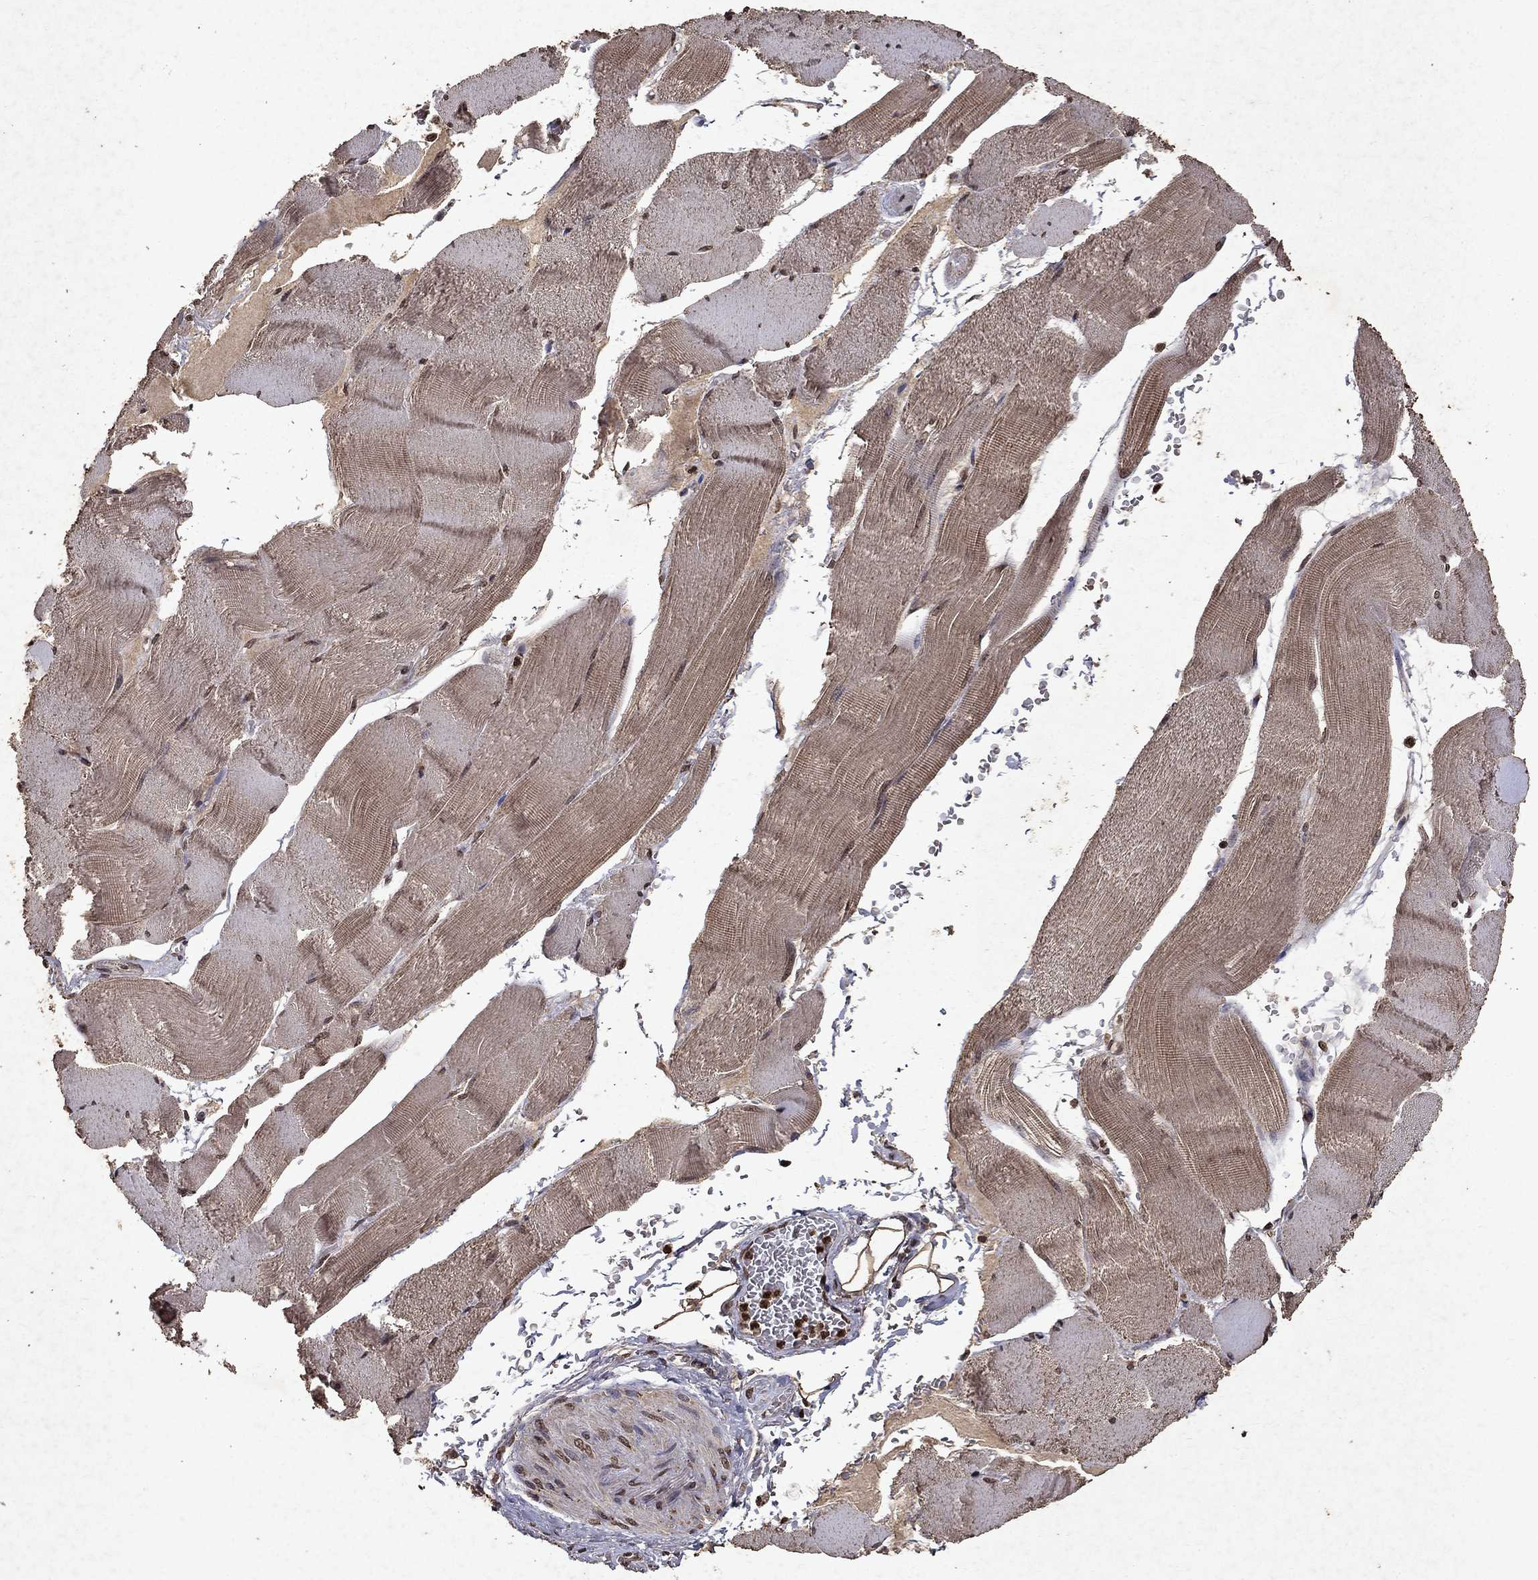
{"staining": {"intensity": "moderate", "quantity": "25%-75%", "location": "cytoplasmic/membranous,nuclear"}, "tissue": "skeletal muscle", "cell_type": "Myocytes", "image_type": "normal", "snomed": [{"axis": "morphology", "description": "Normal tissue, NOS"}, {"axis": "topography", "description": "Skeletal muscle"}], "caption": "Approximately 25%-75% of myocytes in normal skeletal muscle reveal moderate cytoplasmic/membranous,nuclear protein expression as visualized by brown immunohistochemical staining.", "gene": "PIN4", "patient": {"sex": "male", "age": 56}}